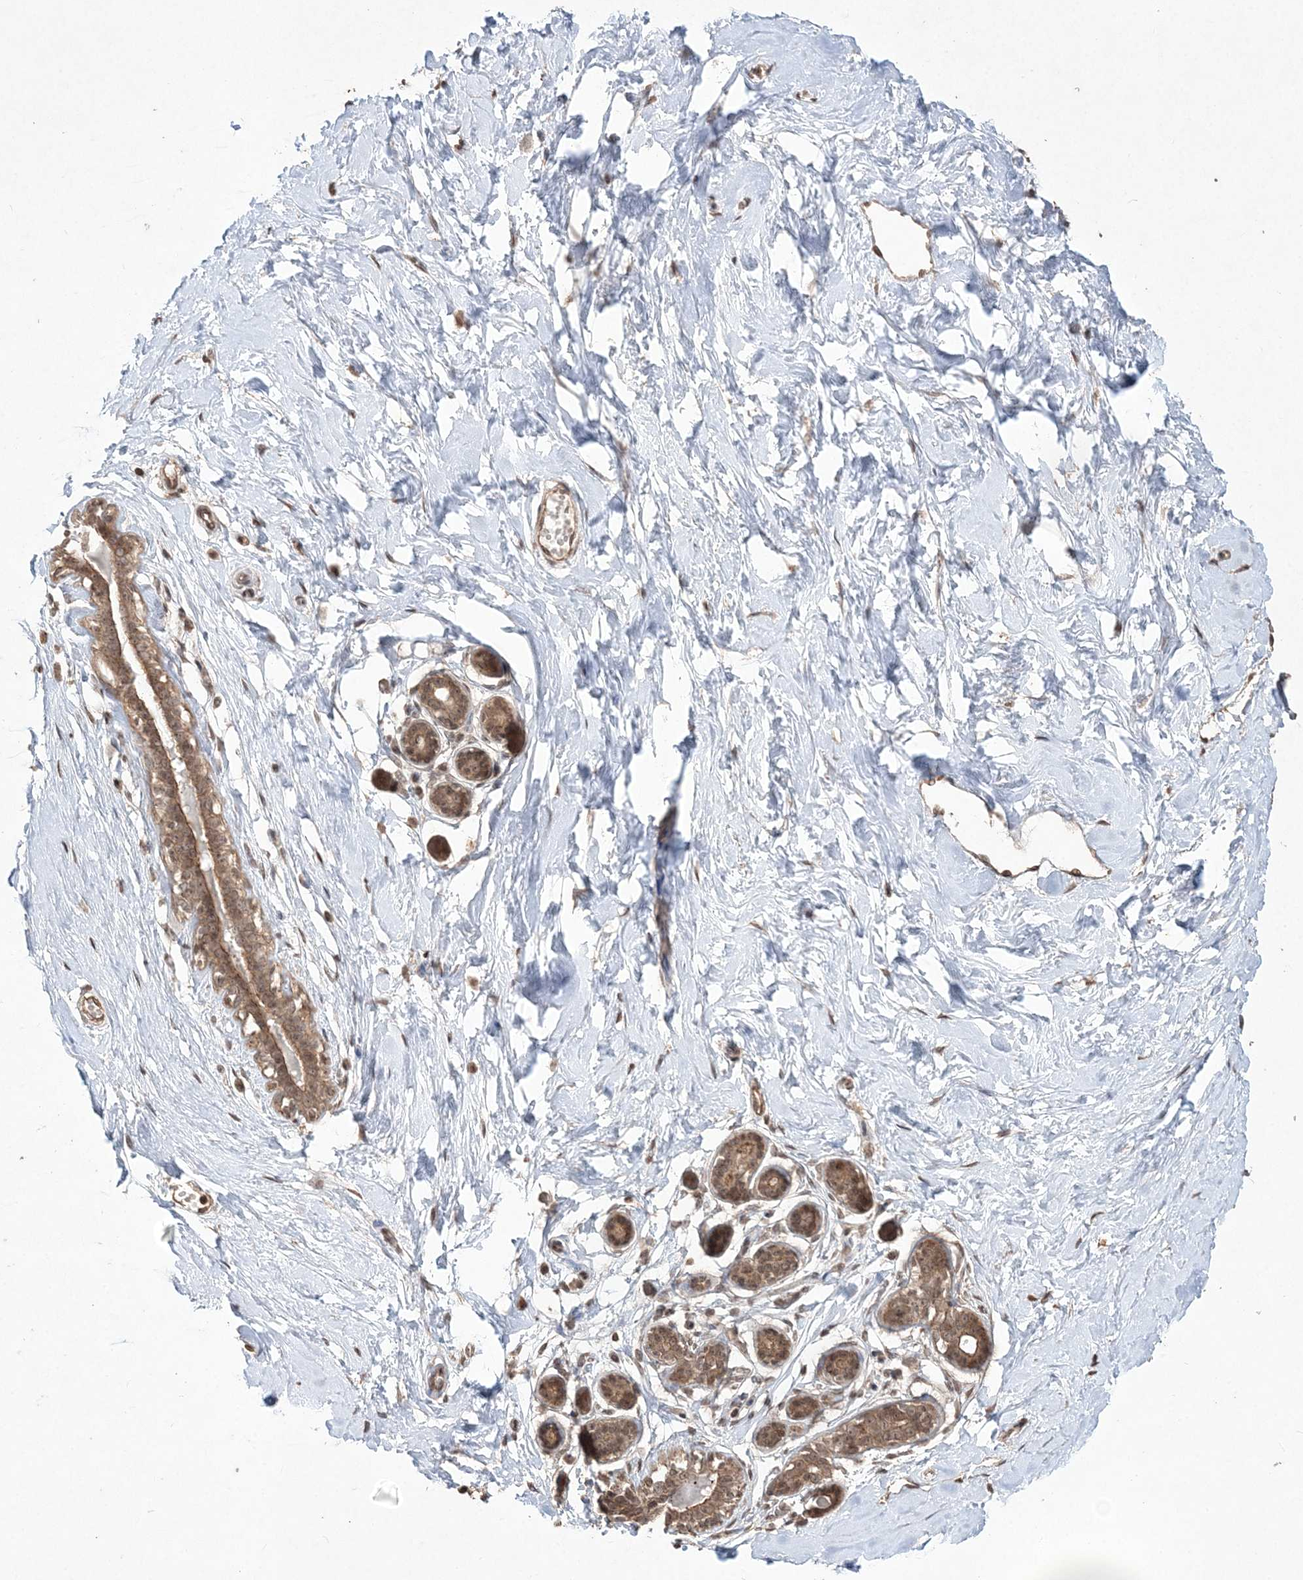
{"staining": {"intensity": "moderate", "quantity": "25%-75%", "location": "nuclear"}, "tissue": "breast", "cell_type": "Adipocytes", "image_type": "normal", "snomed": [{"axis": "morphology", "description": "Normal tissue, NOS"}, {"axis": "morphology", "description": "Adenoma, NOS"}, {"axis": "topography", "description": "Breast"}], "caption": "An image of human breast stained for a protein exhibits moderate nuclear brown staining in adipocytes.", "gene": "EHHADH", "patient": {"sex": "female", "age": 23}}